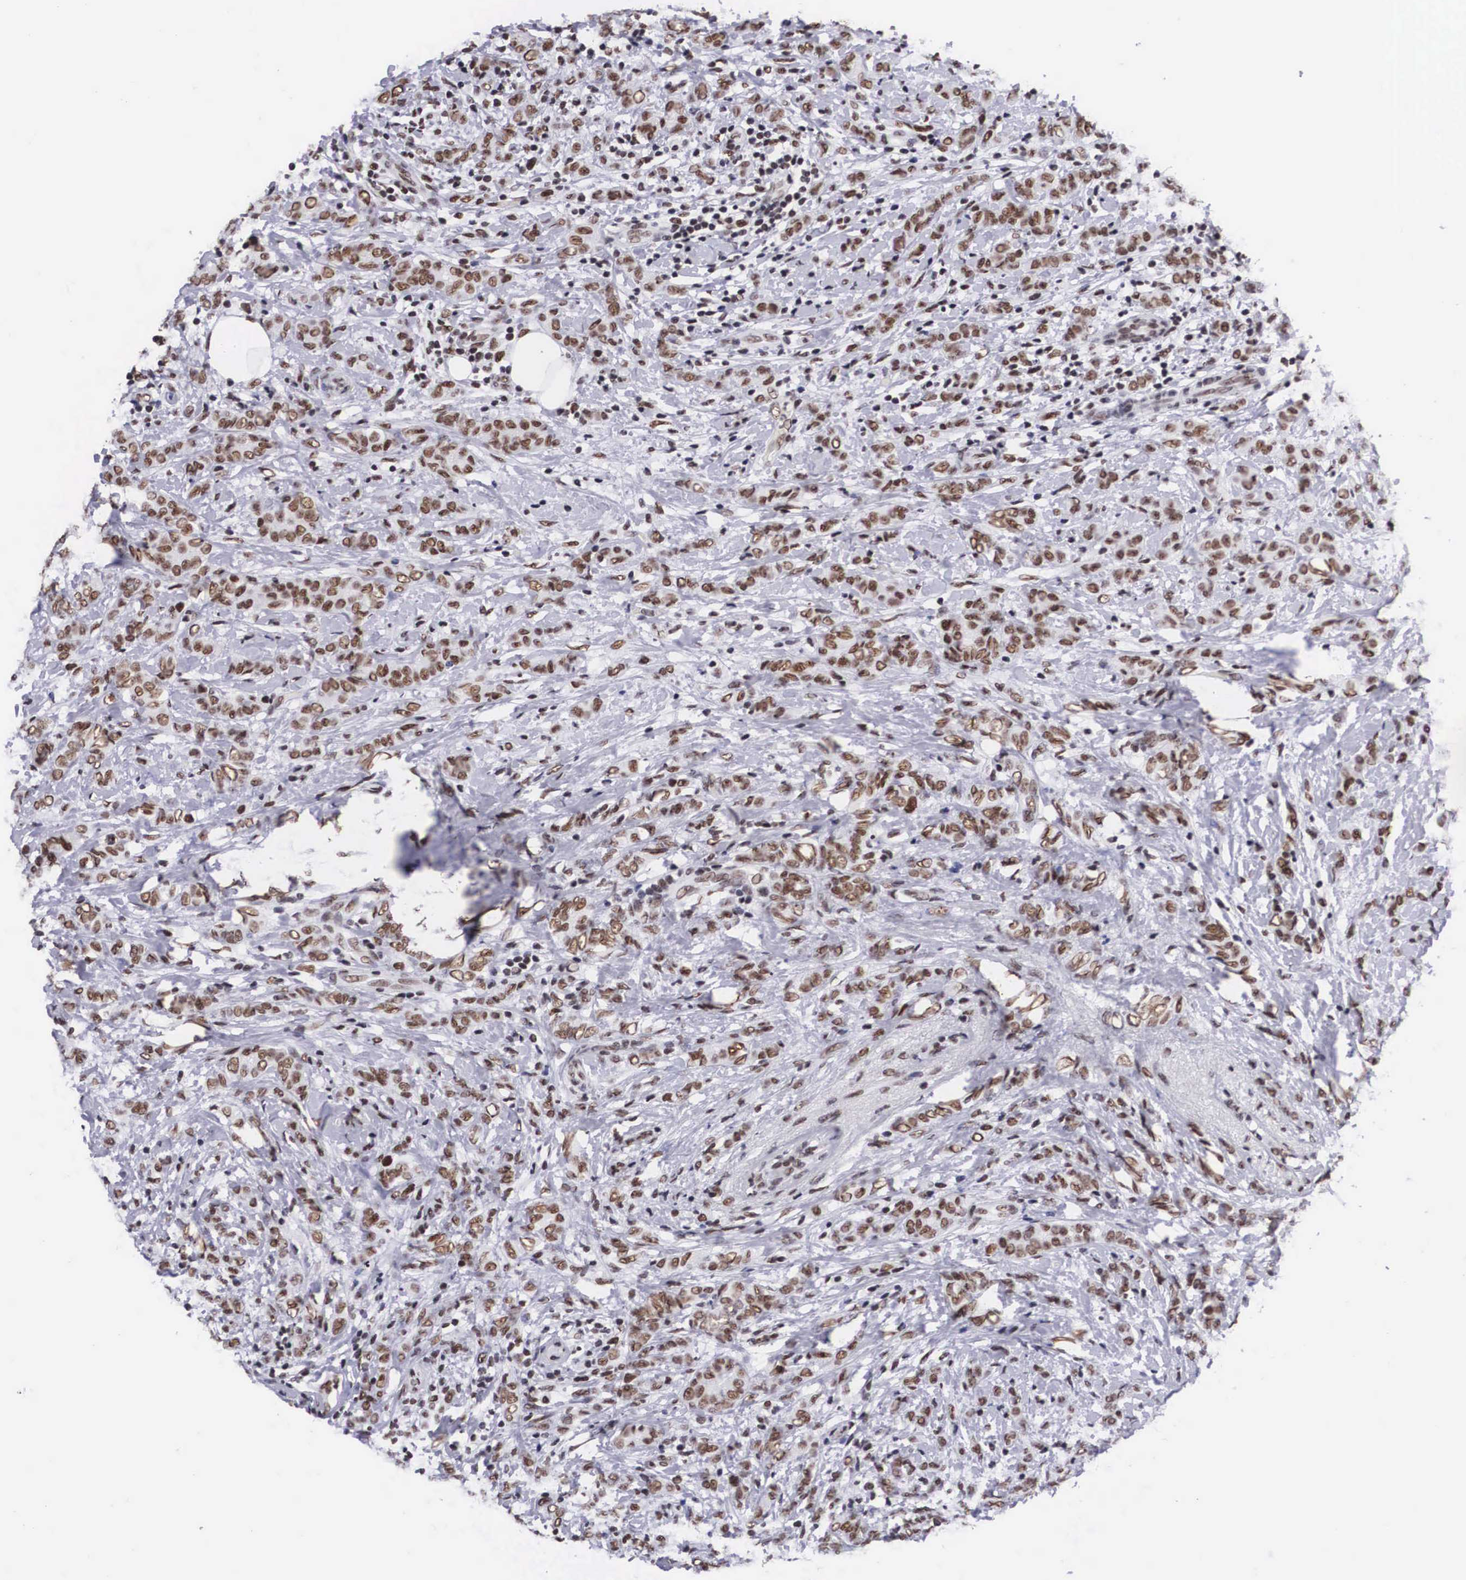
{"staining": {"intensity": "moderate", "quantity": ">75%", "location": "nuclear"}, "tissue": "breast cancer", "cell_type": "Tumor cells", "image_type": "cancer", "snomed": [{"axis": "morphology", "description": "Duct carcinoma"}, {"axis": "topography", "description": "Breast"}], "caption": "Immunohistochemical staining of human breast cancer (invasive ductal carcinoma) shows medium levels of moderate nuclear expression in approximately >75% of tumor cells.", "gene": "SF3A1", "patient": {"sex": "female", "age": 53}}